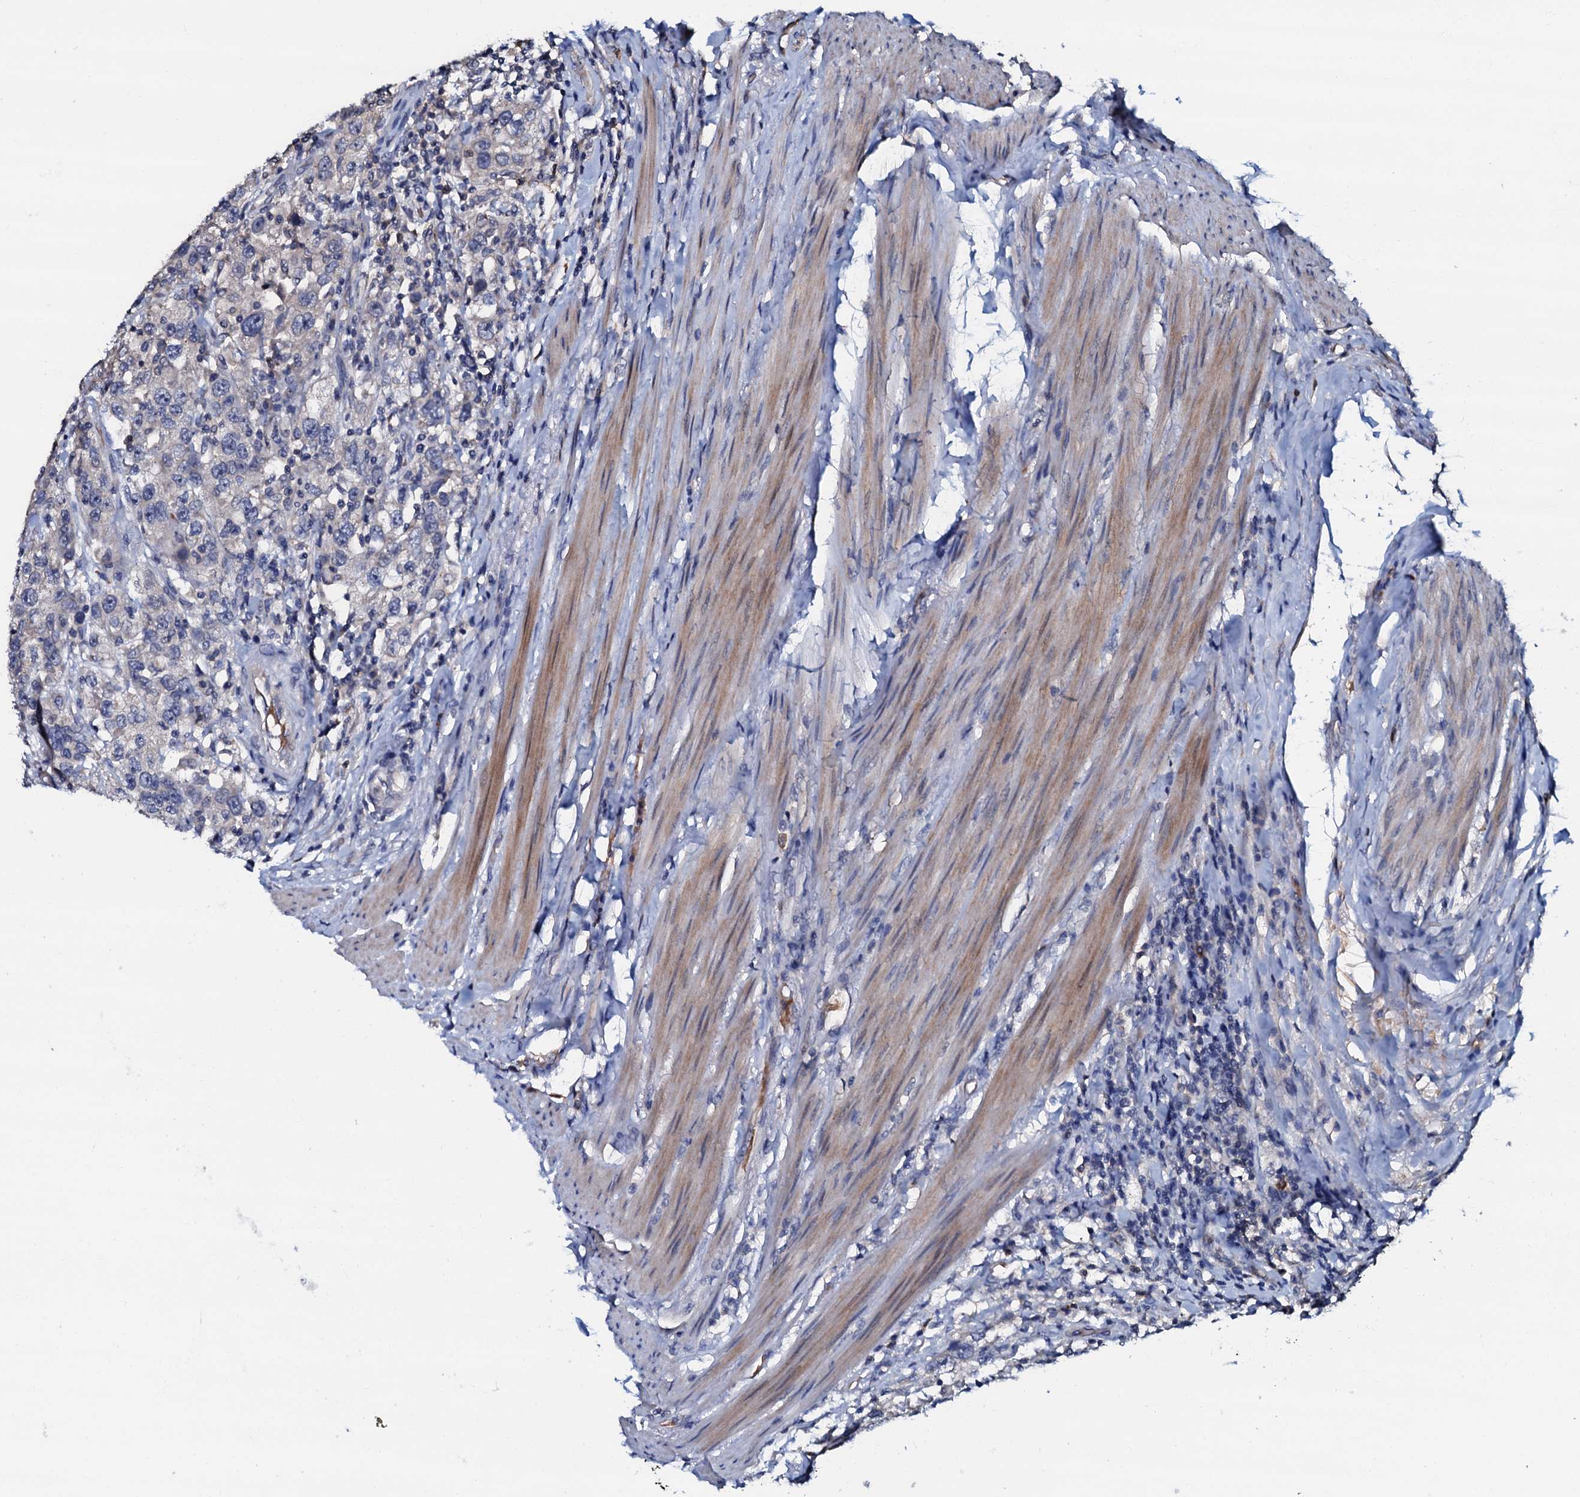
{"staining": {"intensity": "negative", "quantity": "none", "location": "none"}, "tissue": "urothelial cancer", "cell_type": "Tumor cells", "image_type": "cancer", "snomed": [{"axis": "morphology", "description": "Urothelial carcinoma, High grade"}, {"axis": "topography", "description": "Urinary bladder"}], "caption": "Protein analysis of urothelial carcinoma (high-grade) demonstrates no significant positivity in tumor cells.", "gene": "CPNE2", "patient": {"sex": "female", "age": 80}}